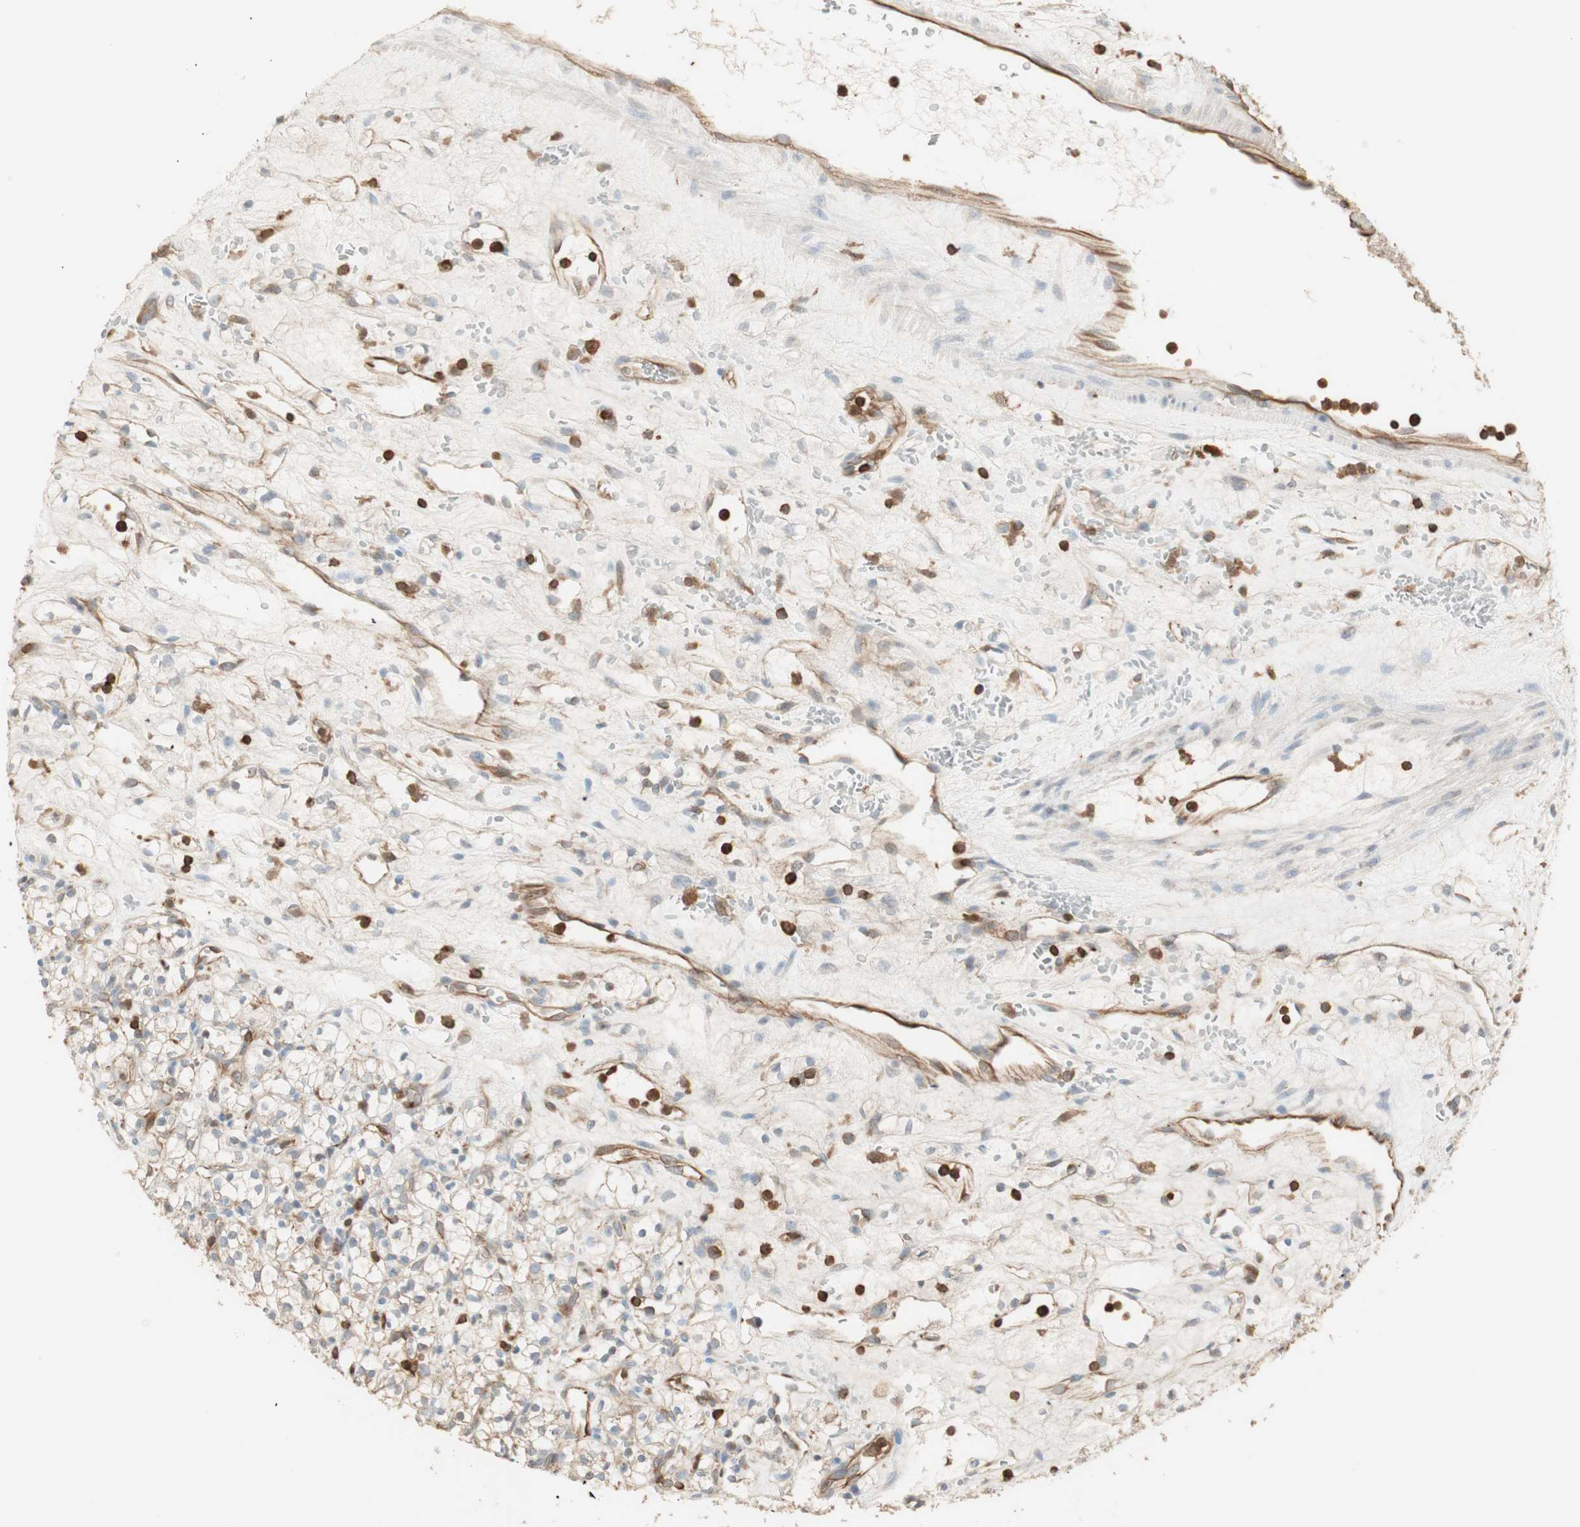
{"staining": {"intensity": "weak", "quantity": "<25%", "location": "cytoplasmic/membranous"}, "tissue": "renal cancer", "cell_type": "Tumor cells", "image_type": "cancer", "snomed": [{"axis": "morphology", "description": "Adenocarcinoma, NOS"}, {"axis": "topography", "description": "Kidney"}], "caption": "The micrograph reveals no significant expression in tumor cells of renal cancer (adenocarcinoma).", "gene": "CRLF3", "patient": {"sex": "female", "age": 60}}